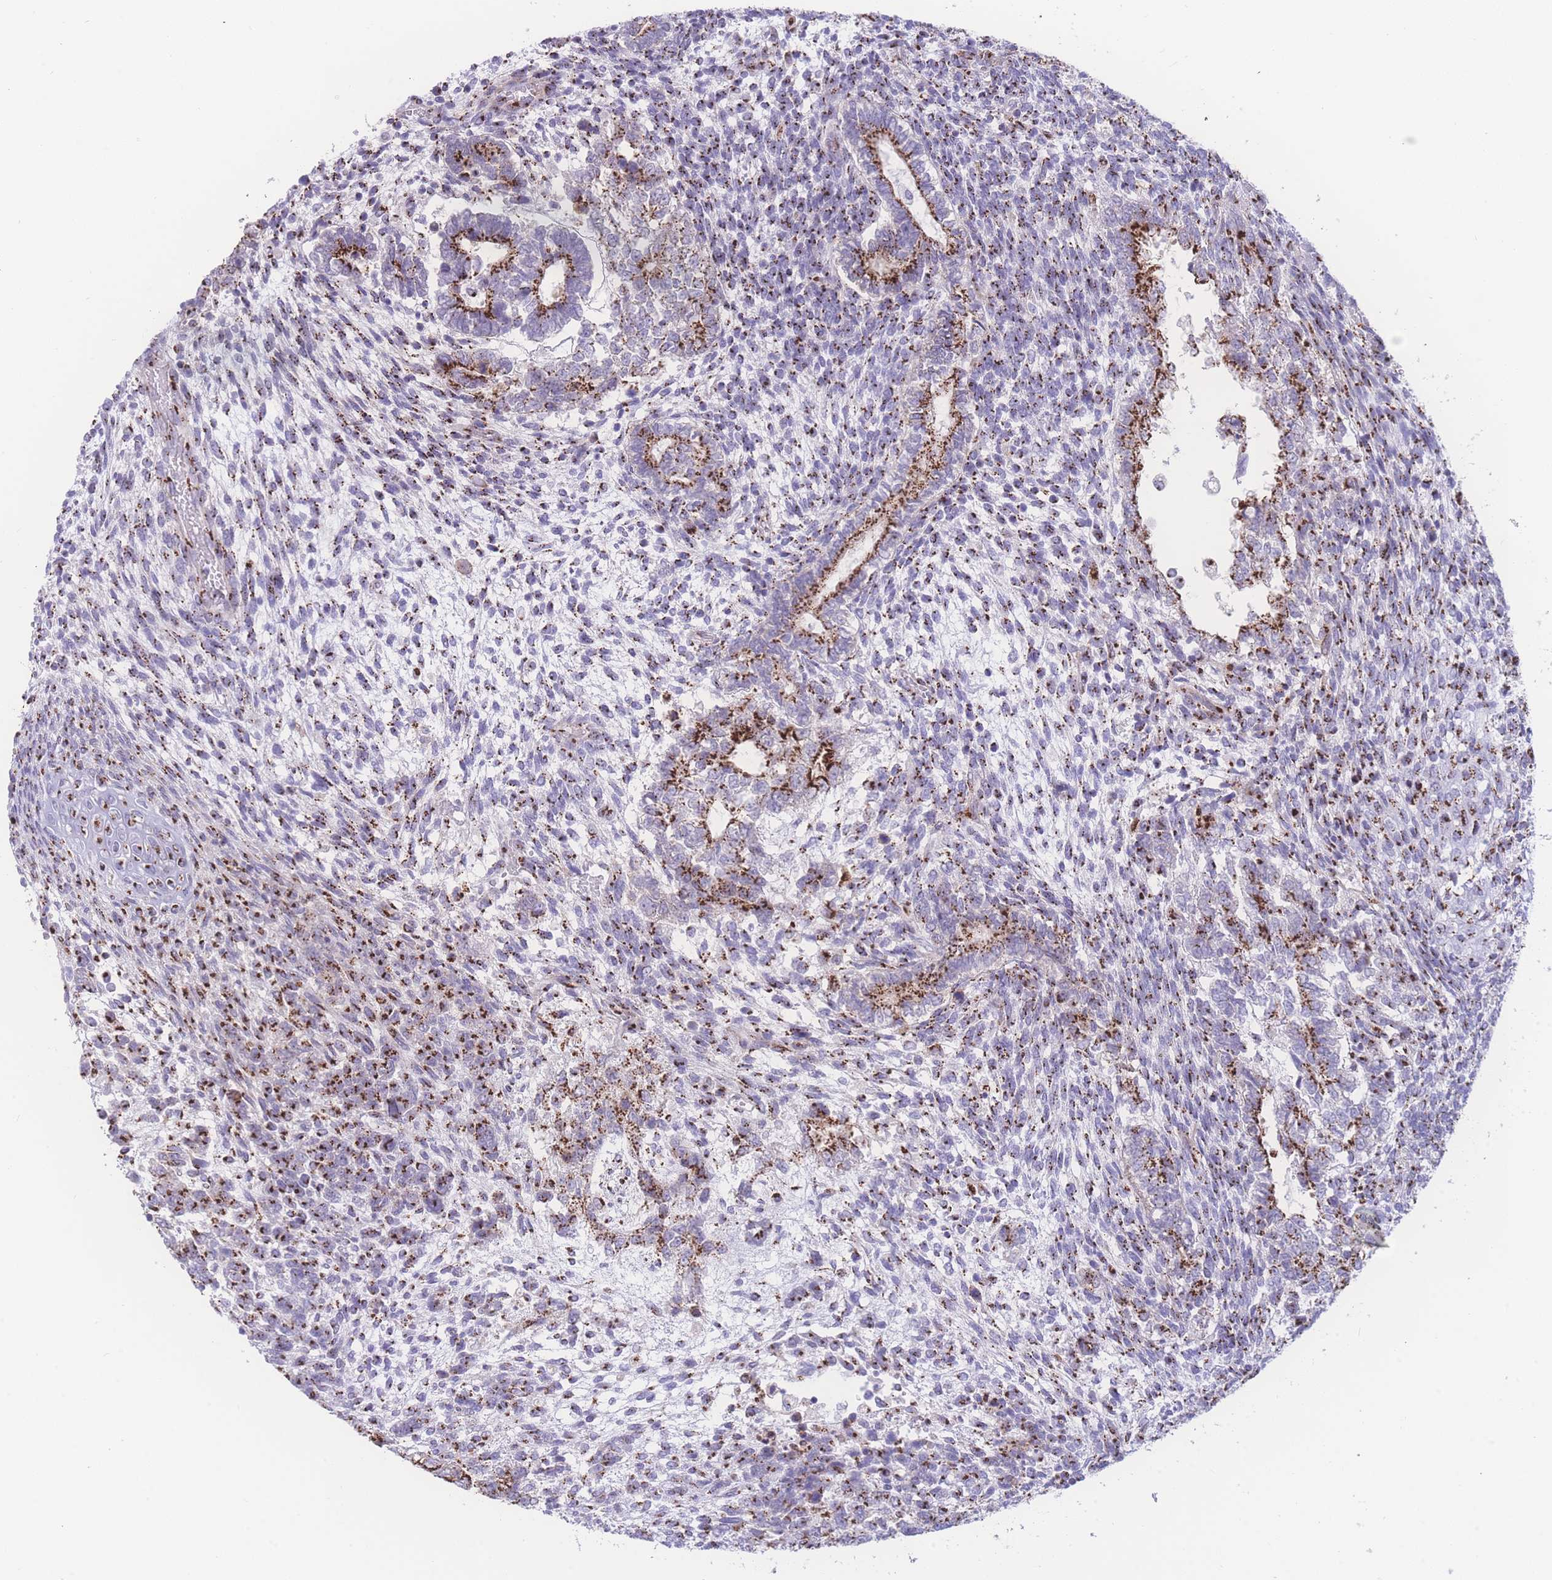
{"staining": {"intensity": "strong", "quantity": ">75%", "location": "cytoplasmic/membranous"}, "tissue": "testis cancer", "cell_type": "Tumor cells", "image_type": "cancer", "snomed": [{"axis": "morphology", "description": "Carcinoma, Embryonal, NOS"}, {"axis": "topography", "description": "Testis"}], "caption": "Testis cancer tissue demonstrates strong cytoplasmic/membranous expression in approximately >75% of tumor cells, visualized by immunohistochemistry.", "gene": "GOLM2", "patient": {"sex": "male", "age": 23}}